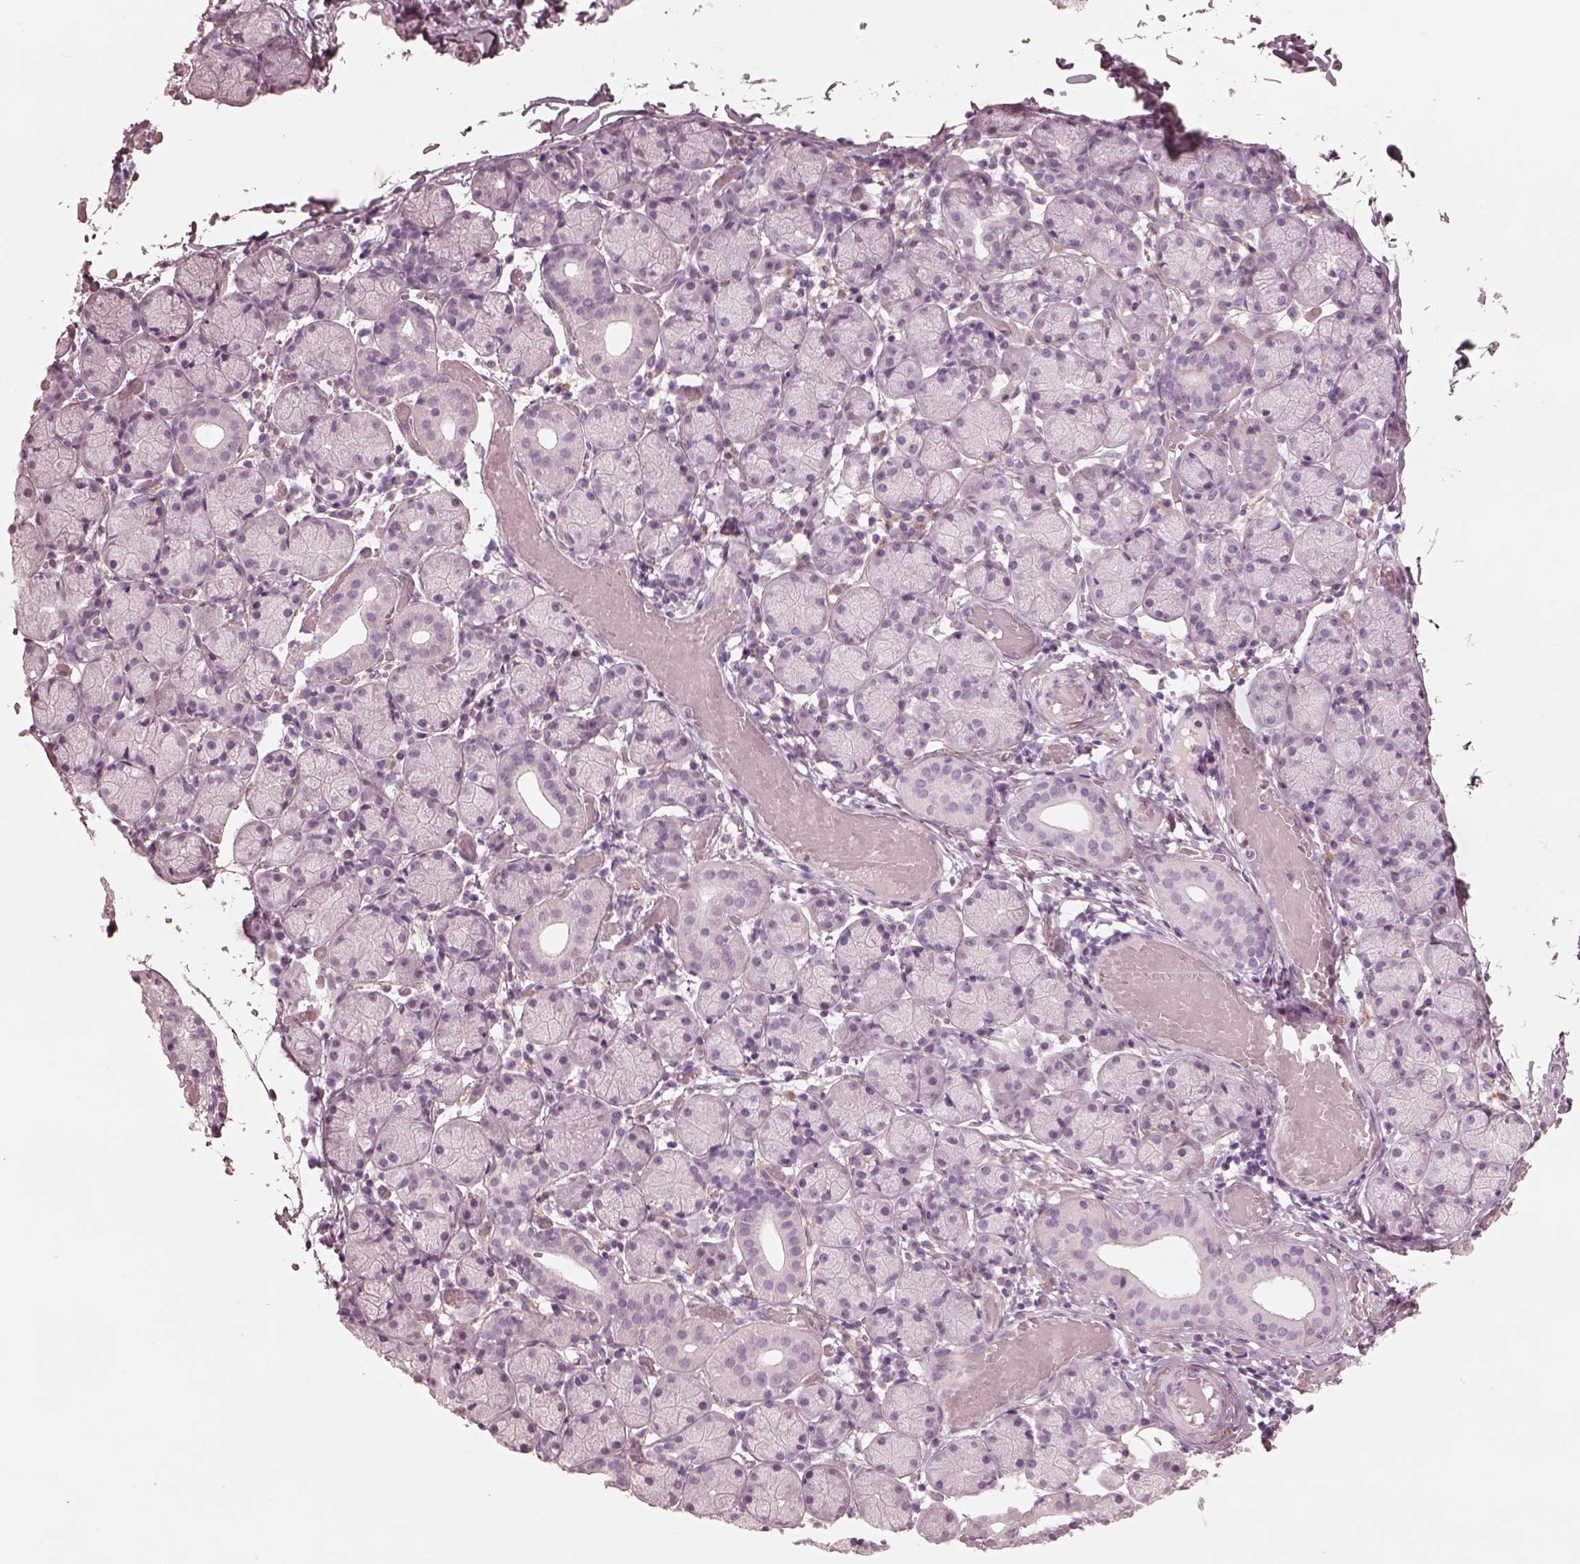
{"staining": {"intensity": "negative", "quantity": "none", "location": "none"}, "tissue": "salivary gland", "cell_type": "Glandular cells", "image_type": "normal", "snomed": [{"axis": "morphology", "description": "Normal tissue, NOS"}, {"axis": "topography", "description": "Salivary gland"}], "caption": "Protein analysis of unremarkable salivary gland reveals no significant positivity in glandular cells. The staining is performed using DAB (3,3'-diaminobenzidine) brown chromogen with nuclei counter-stained in using hematoxylin.", "gene": "CADM2", "patient": {"sex": "female", "age": 24}}